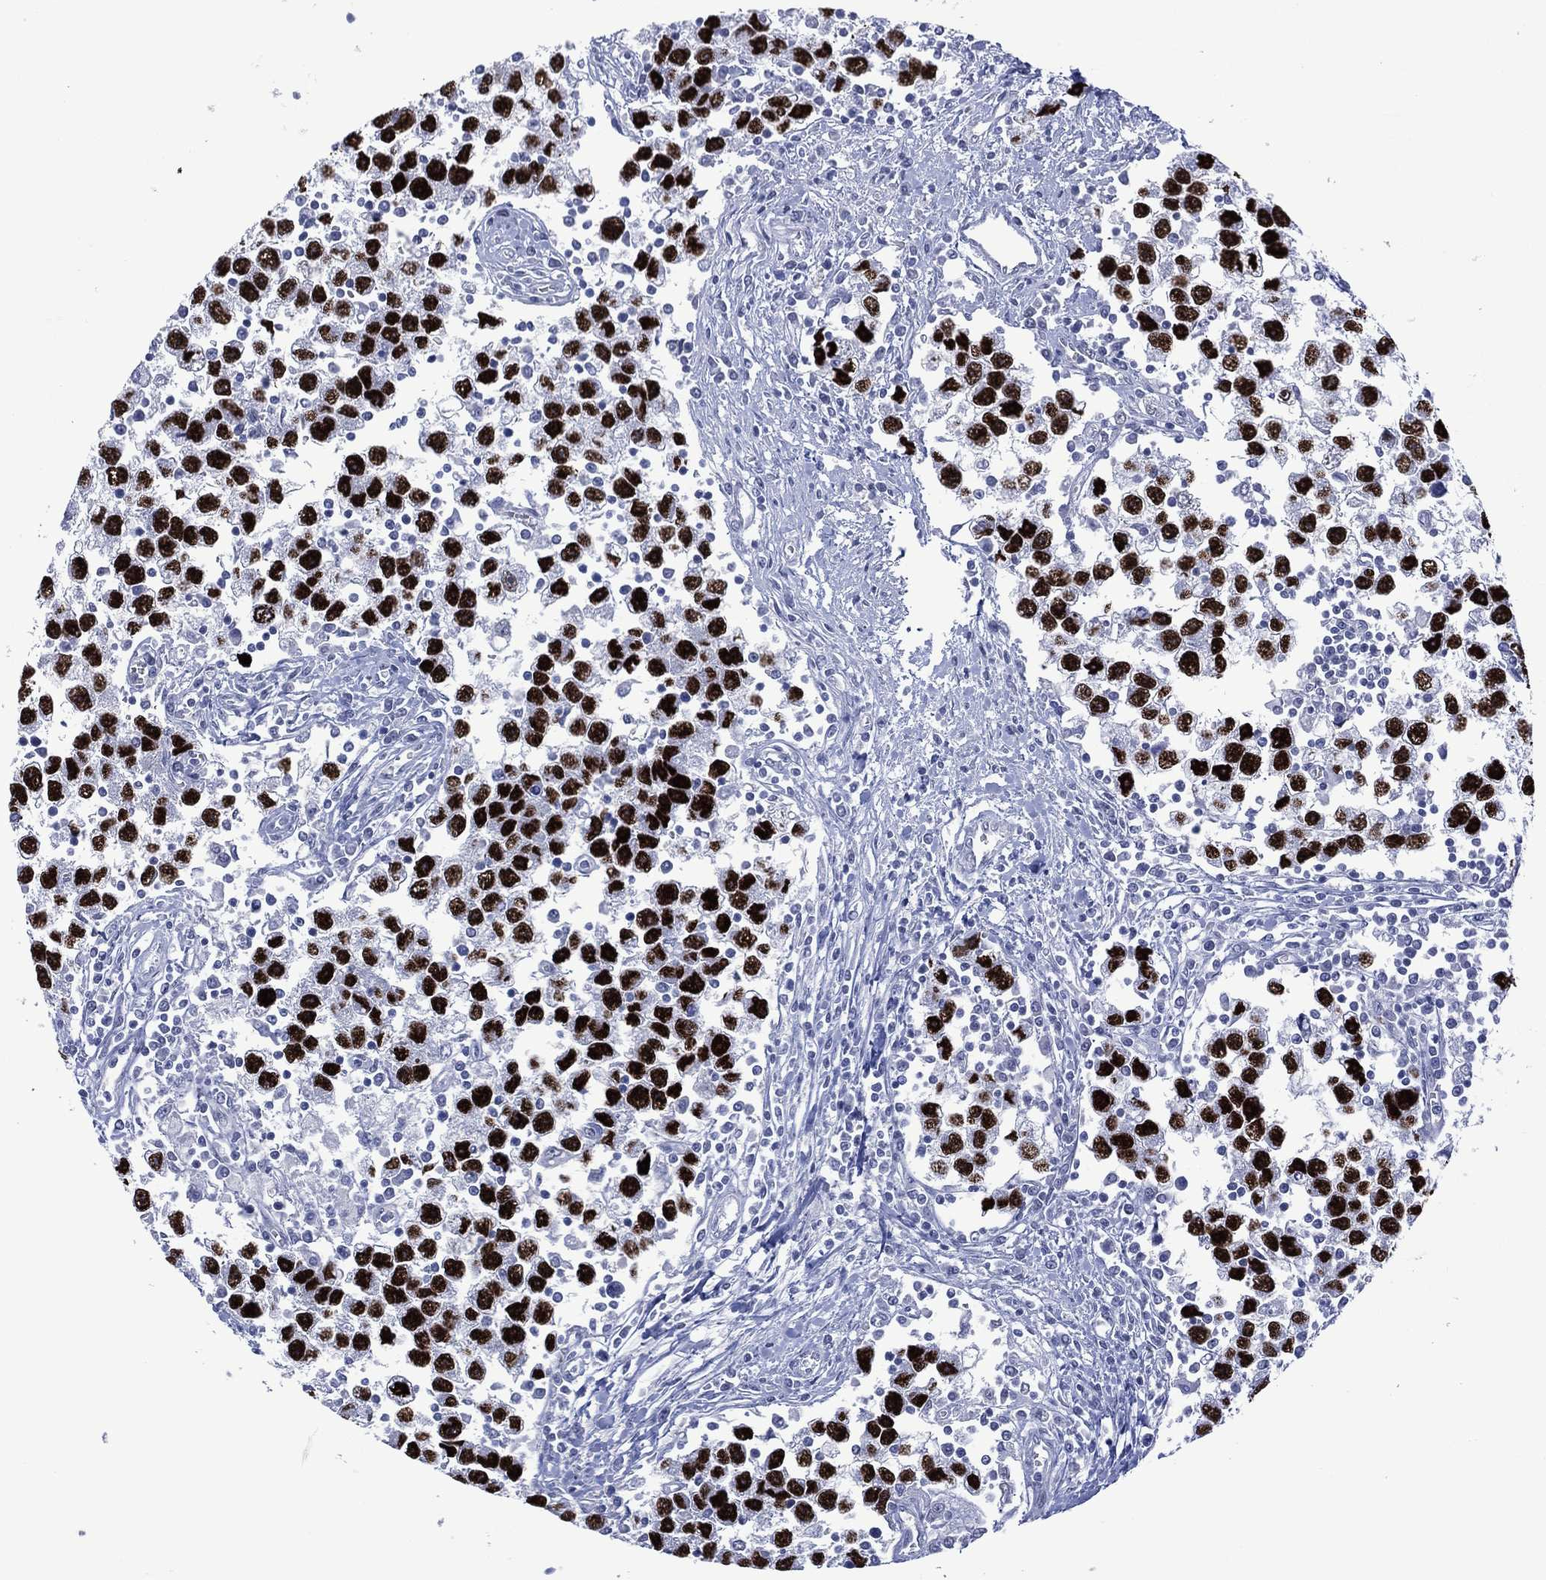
{"staining": {"intensity": "strong", "quantity": "25%-75%", "location": "nuclear"}, "tissue": "testis cancer", "cell_type": "Tumor cells", "image_type": "cancer", "snomed": [{"axis": "morphology", "description": "Seminoma, NOS"}, {"axis": "topography", "description": "Testis"}], "caption": "Seminoma (testis) was stained to show a protein in brown. There is high levels of strong nuclear expression in about 25%-75% of tumor cells.", "gene": "UTF1", "patient": {"sex": "male", "age": 30}}